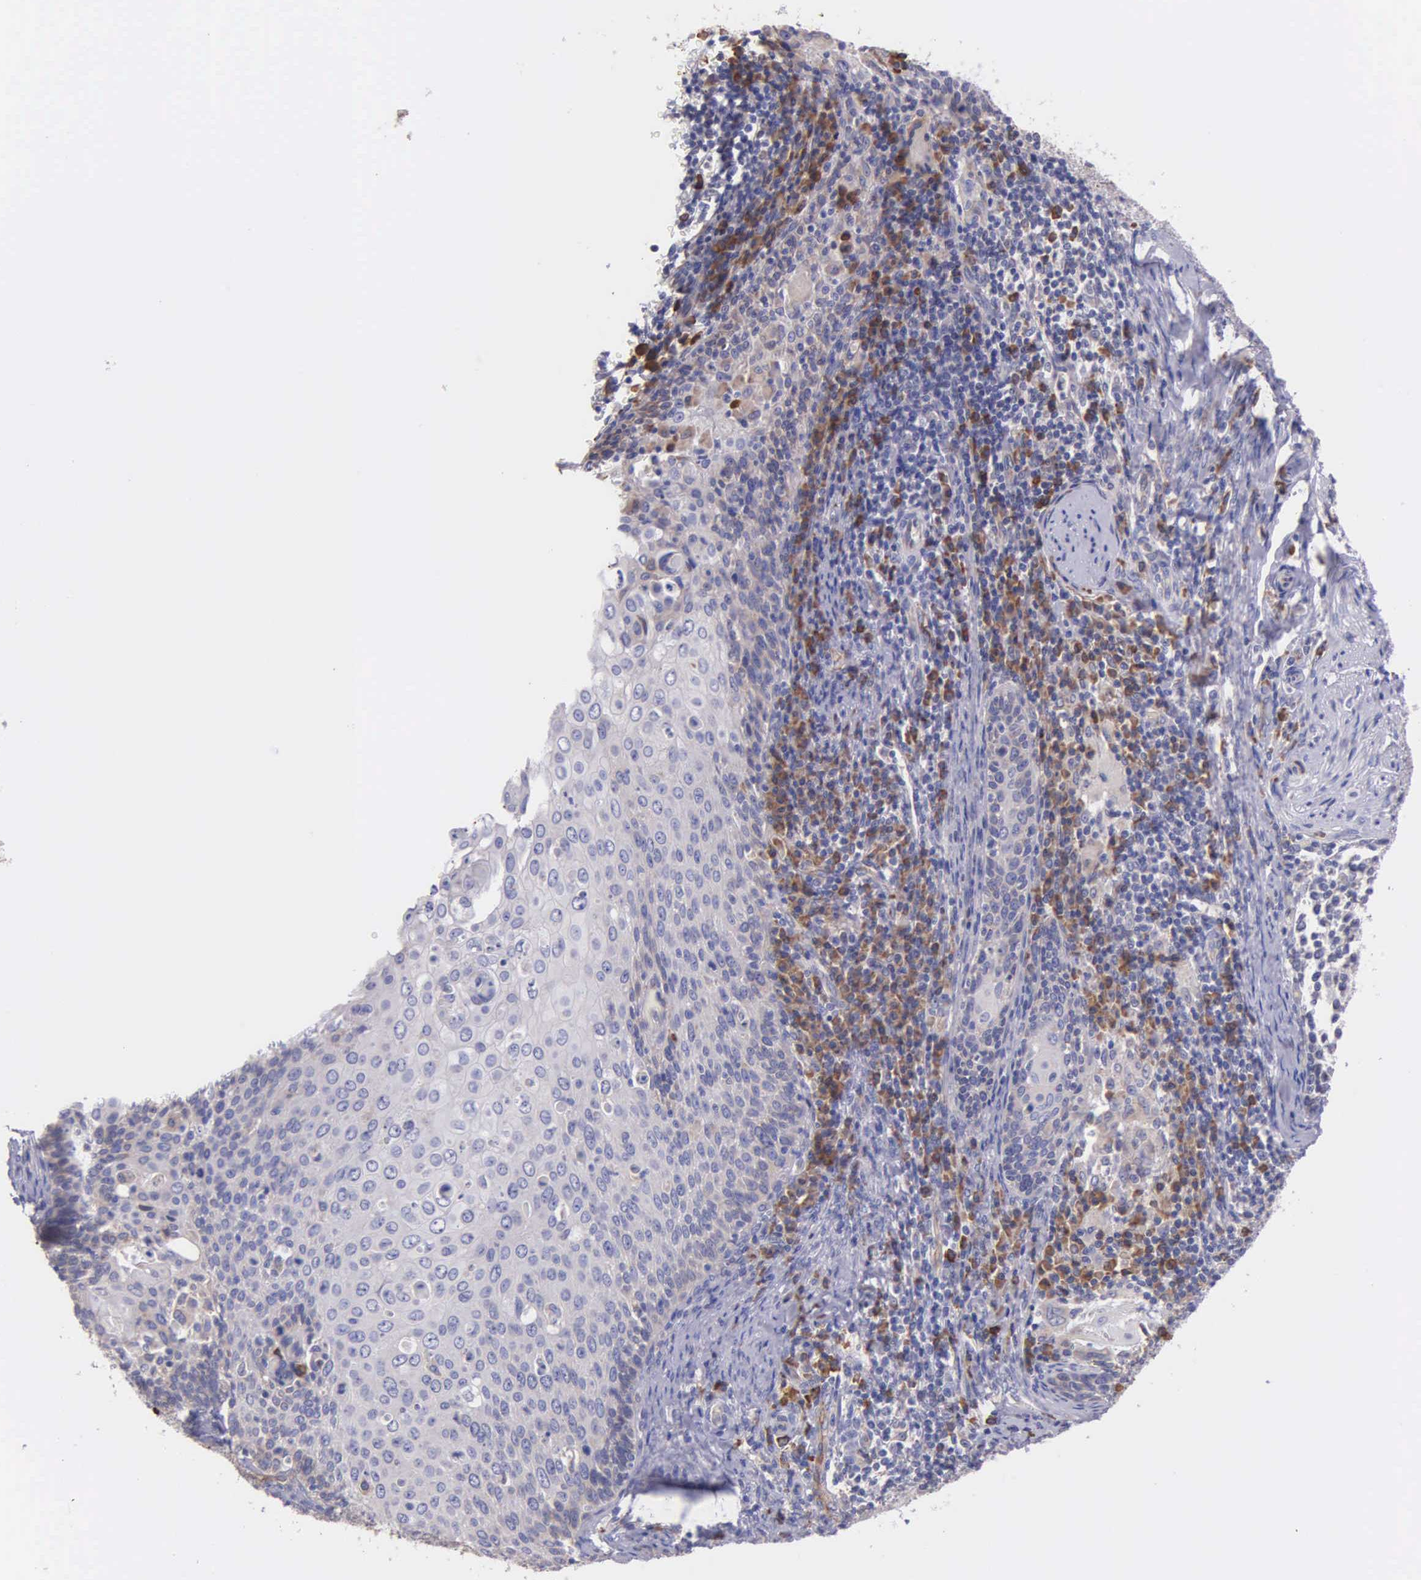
{"staining": {"intensity": "weak", "quantity": "<25%", "location": "cytoplasmic/membranous"}, "tissue": "cervical cancer", "cell_type": "Tumor cells", "image_type": "cancer", "snomed": [{"axis": "morphology", "description": "Squamous cell carcinoma, NOS"}, {"axis": "topography", "description": "Cervix"}], "caption": "Immunohistochemical staining of human squamous cell carcinoma (cervical) exhibits no significant positivity in tumor cells. (DAB (3,3'-diaminobenzidine) immunohistochemistry (IHC) visualized using brightfield microscopy, high magnification).", "gene": "ZC3H12B", "patient": {"sex": "female", "age": 33}}